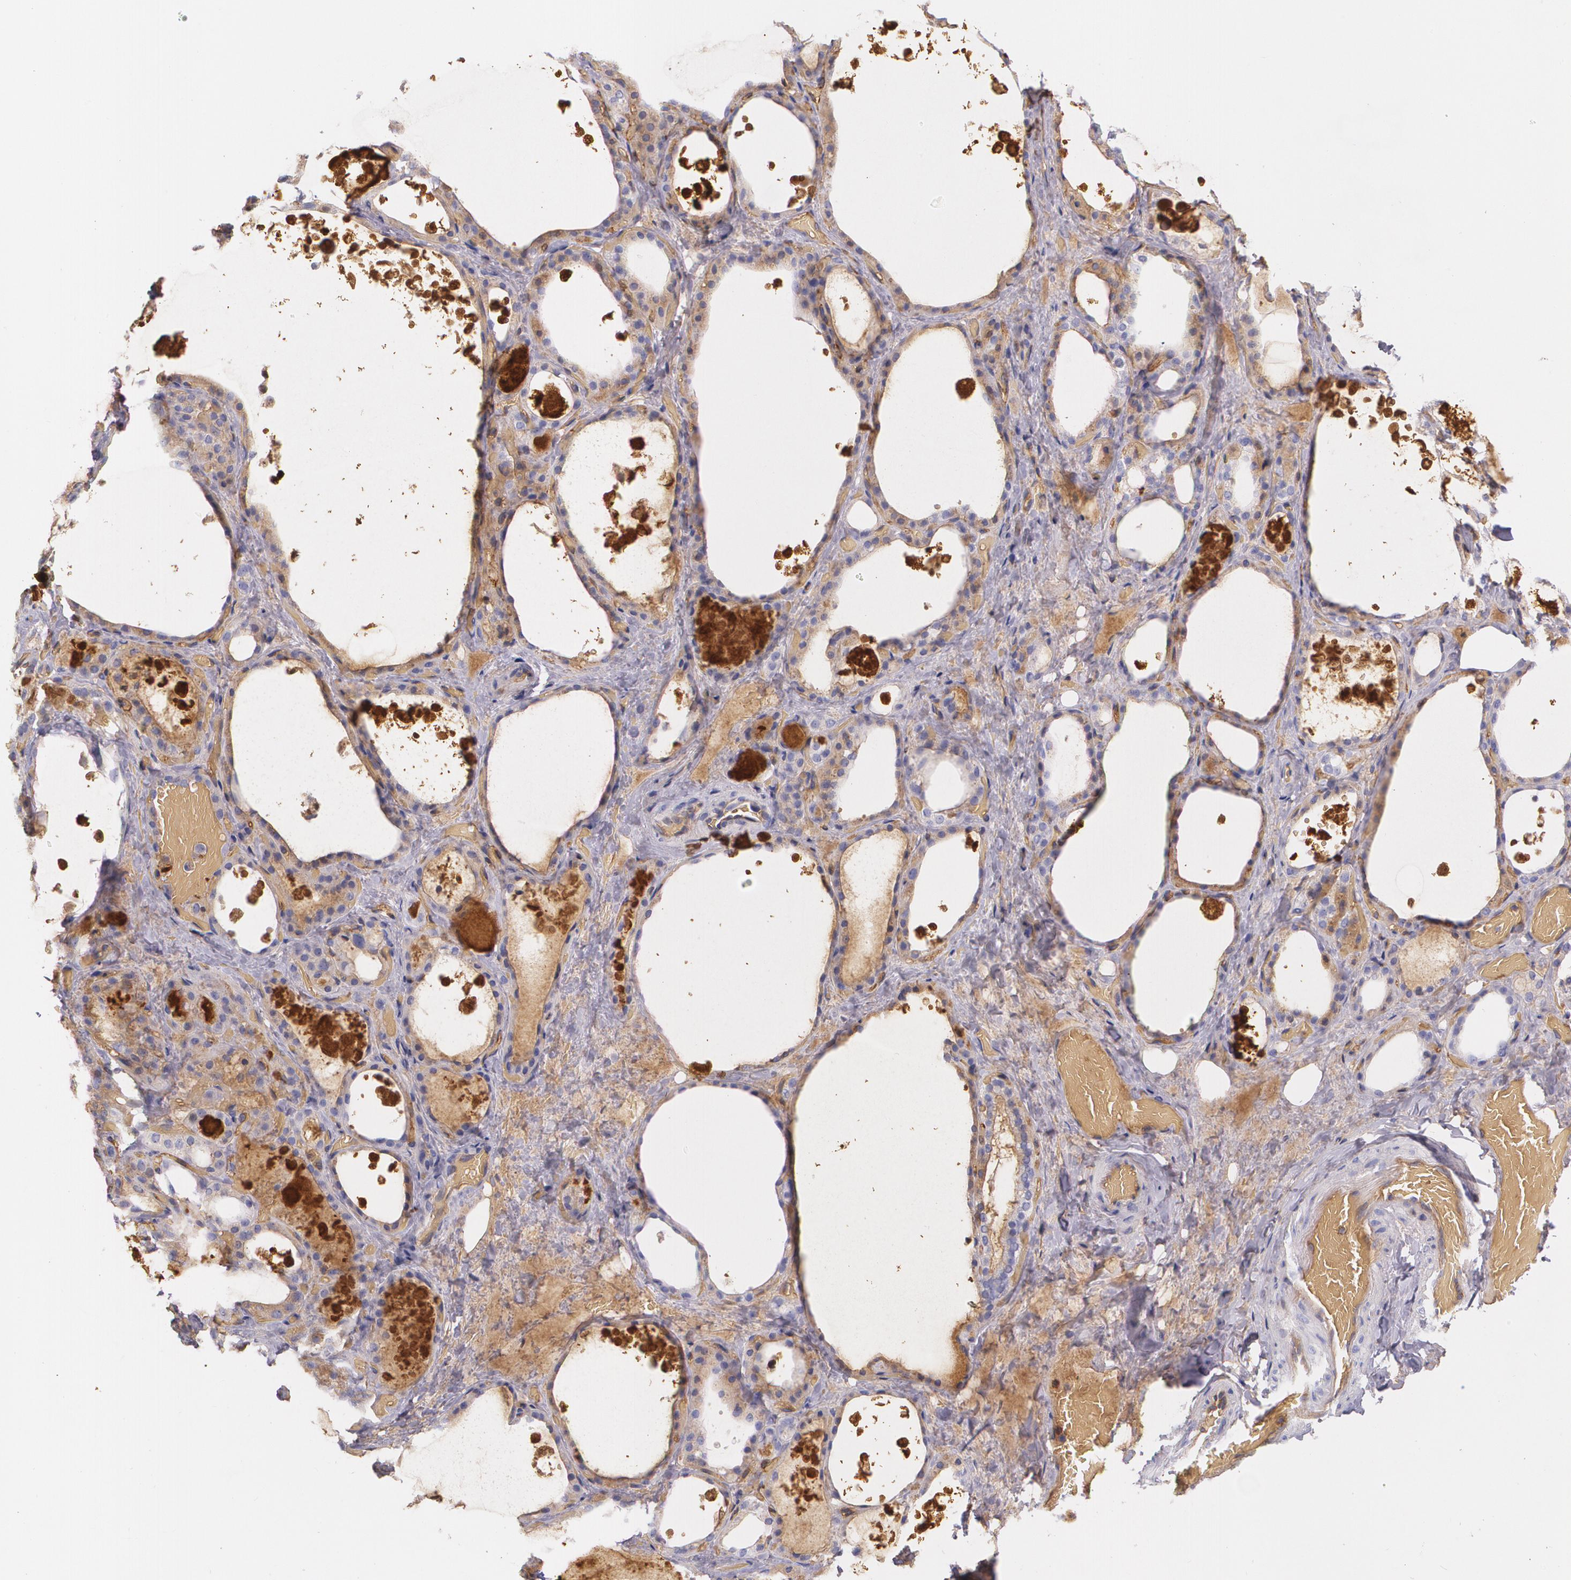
{"staining": {"intensity": "weak", "quantity": ">75%", "location": "cytoplasmic/membranous"}, "tissue": "thyroid gland", "cell_type": "Glandular cells", "image_type": "normal", "snomed": [{"axis": "morphology", "description": "Normal tissue, NOS"}, {"axis": "topography", "description": "Thyroid gland"}], "caption": "A low amount of weak cytoplasmic/membranous positivity is identified in about >75% of glandular cells in unremarkable thyroid gland. (DAB (3,3'-diaminobenzidine) IHC with brightfield microscopy, high magnification).", "gene": "B2M", "patient": {"sex": "male", "age": 61}}